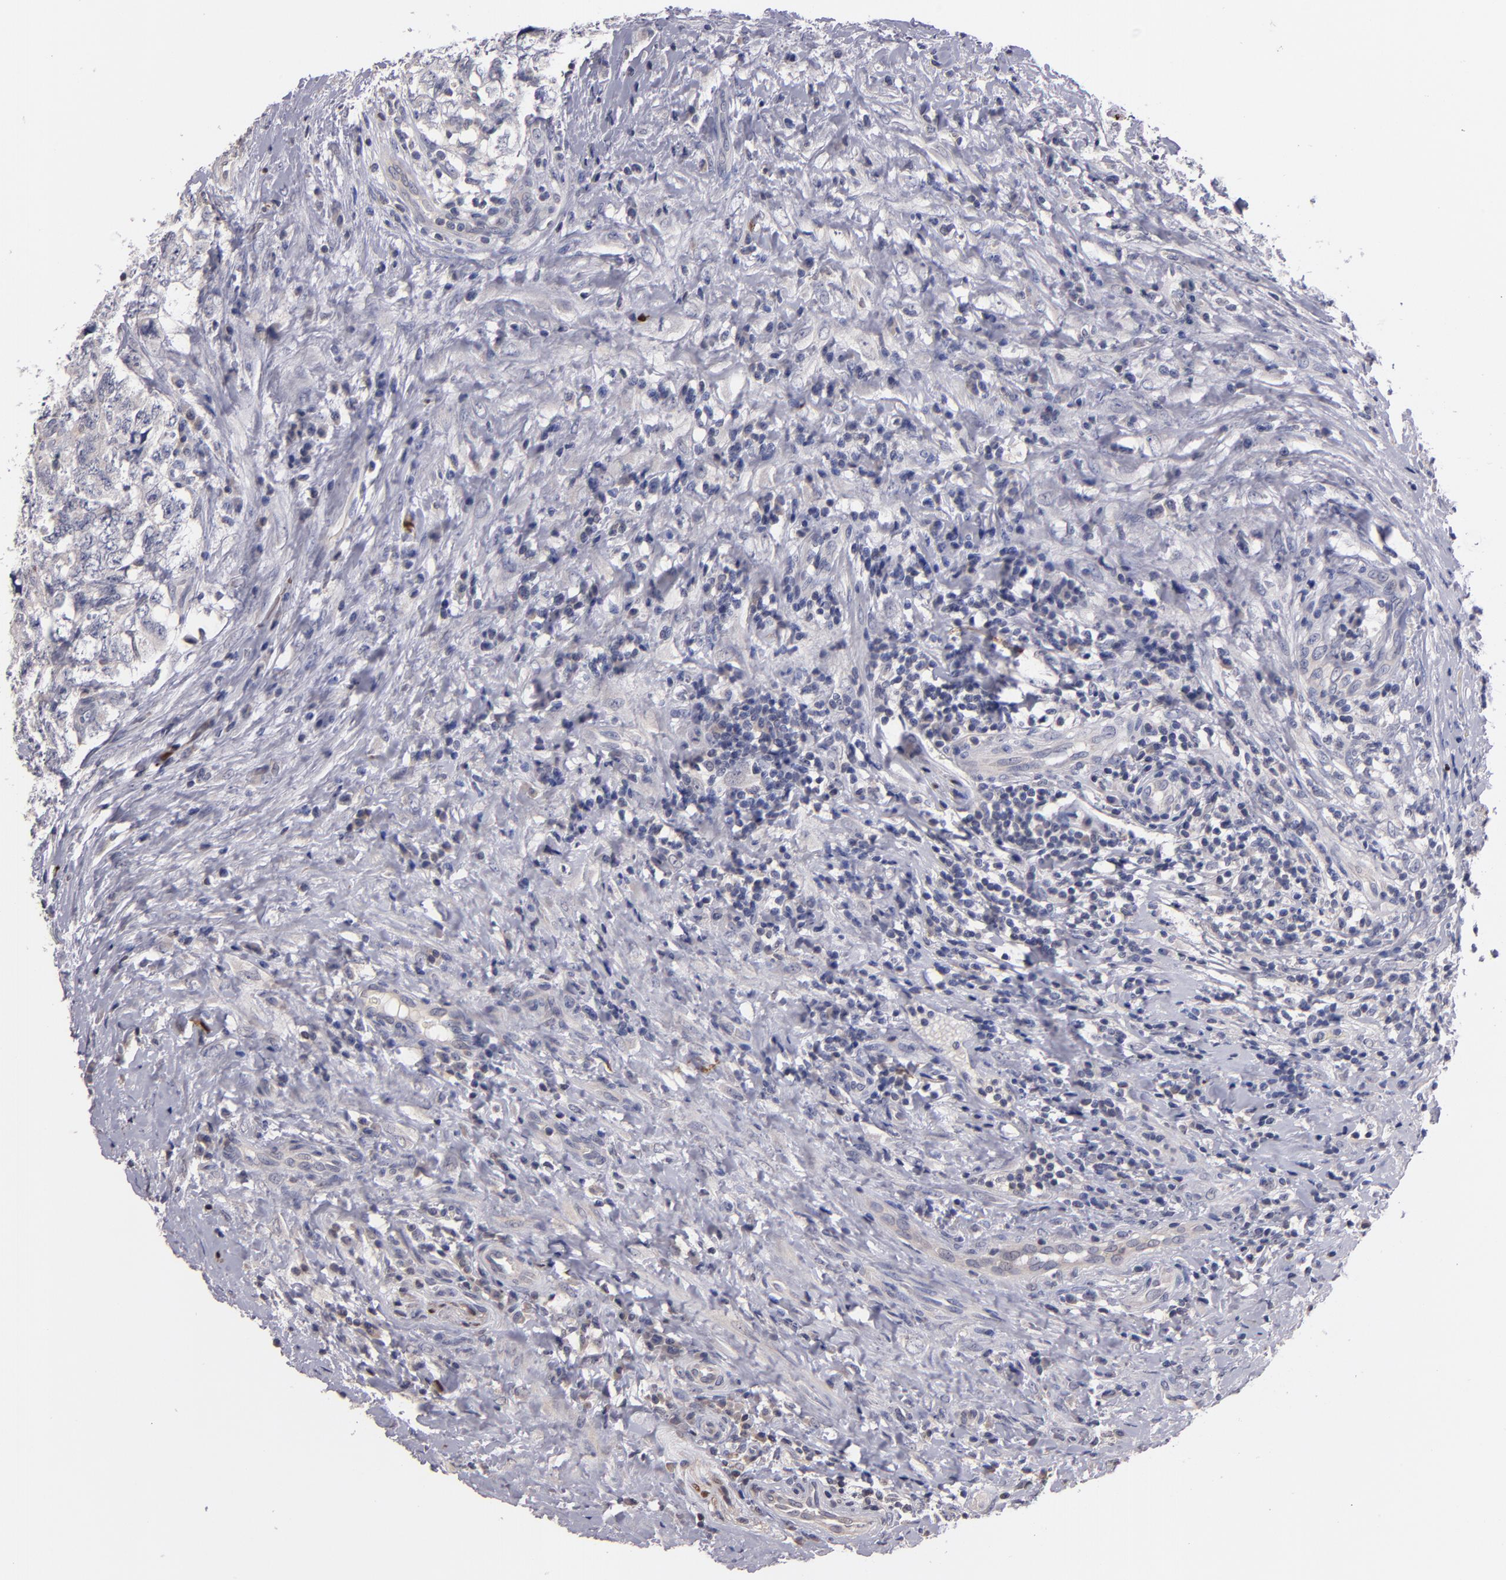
{"staining": {"intensity": "moderate", "quantity": "<25%", "location": "cytoplasmic/membranous,nuclear"}, "tissue": "testis cancer", "cell_type": "Tumor cells", "image_type": "cancer", "snomed": [{"axis": "morphology", "description": "Carcinoma, Embryonal, NOS"}, {"axis": "topography", "description": "Testis"}], "caption": "Testis embryonal carcinoma was stained to show a protein in brown. There is low levels of moderate cytoplasmic/membranous and nuclear expression in approximately <25% of tumor cells. The staining is performed using DAB (3,3'-diaminobenzidine) brown chromogen to label protein expression. The nuclei are counter-stained blue using hematoxylin.", "gene": "S100A1", "patient": {"sex": "male", "age": 31}}